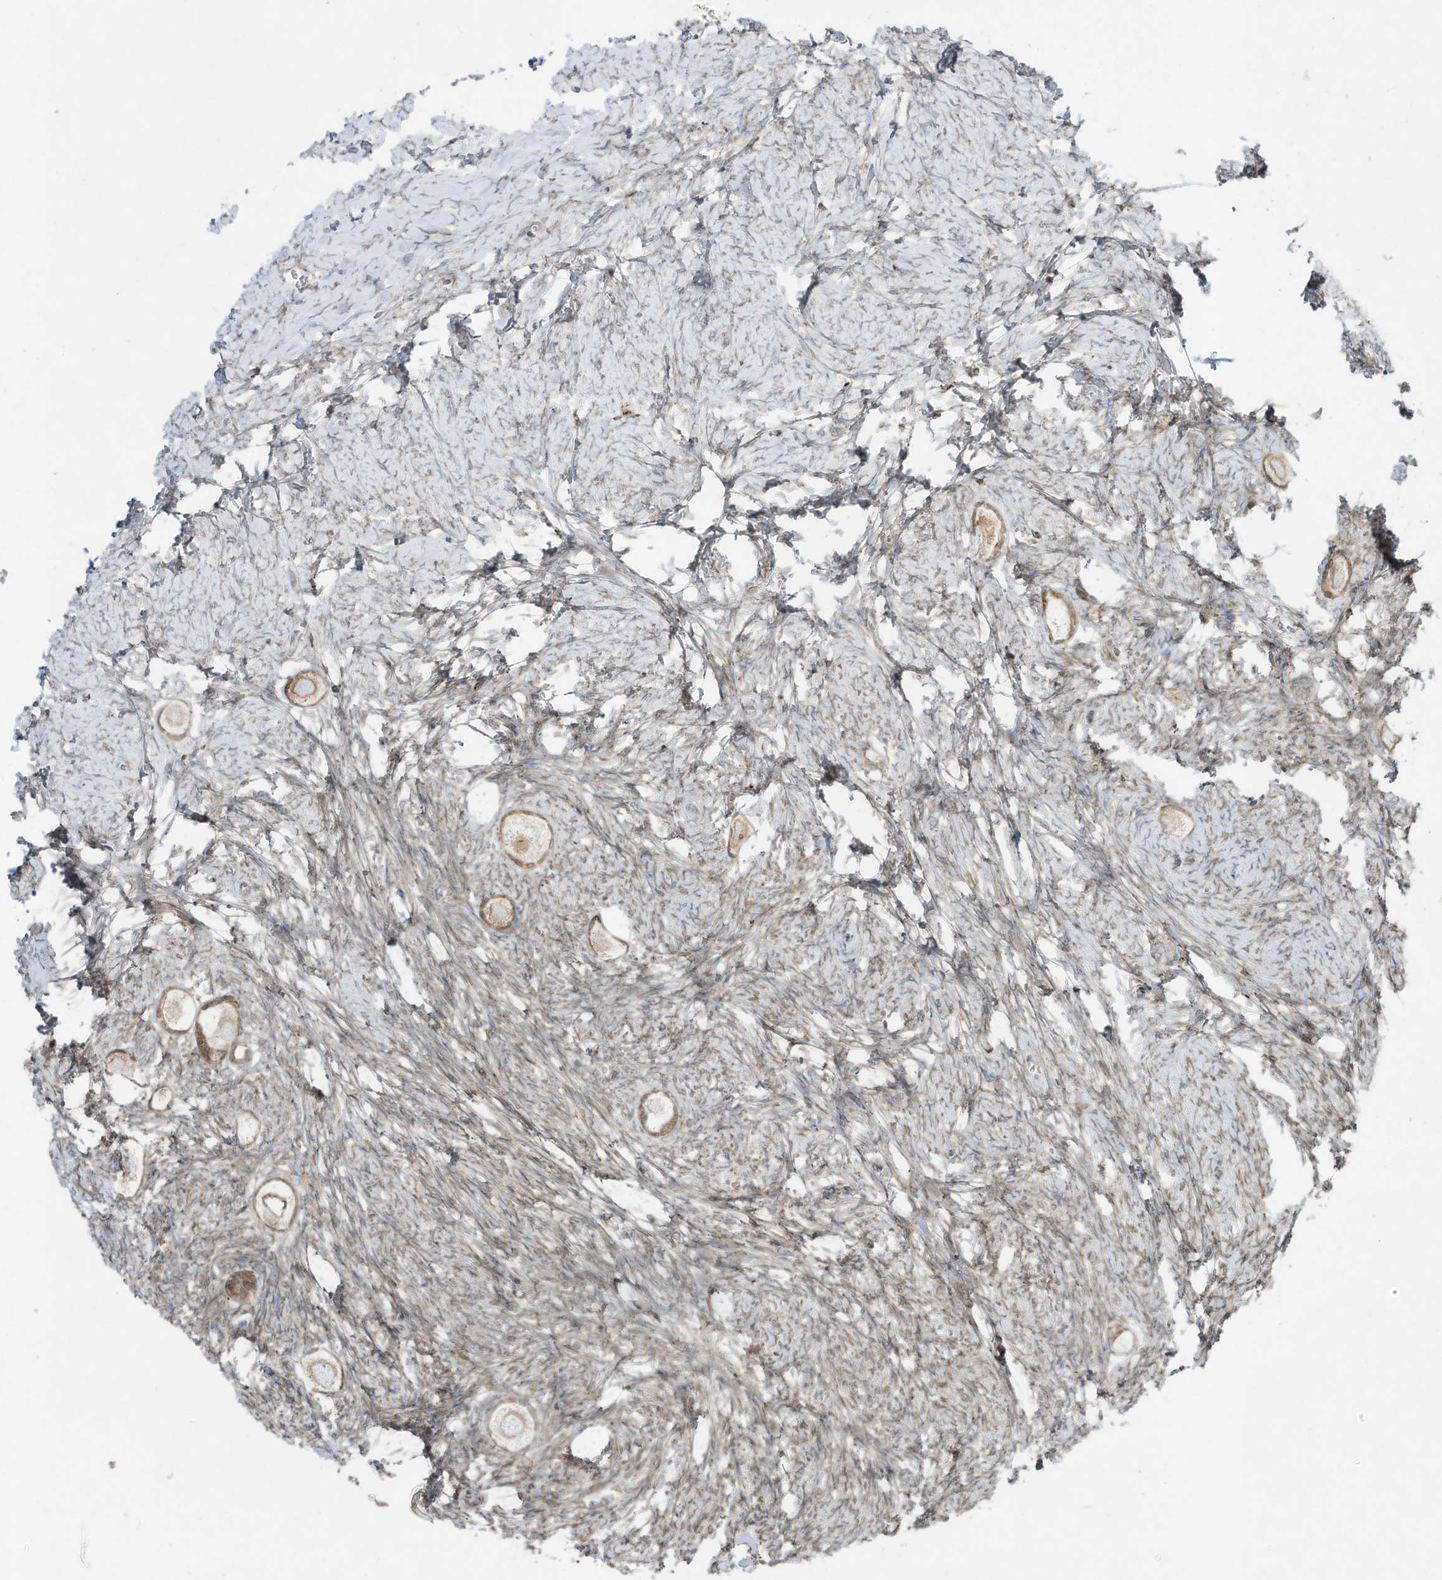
{"staining": {"intensity": "weak", "quantity": "25%-75%", "location": "cytoplasmic/membranous"}, "tissue": "ovary", "cell_type": "Follicle cells", "image_type": "normal", "snomed": [{"axis": "morphology", "description": "Normal tissue, NOS"}, {"axis": "topography", "description": "Ovary"}], "caption": "Follicle cells reveal weak cytoplasmic/membranous positivity in approximately 25%-75% of cells in unremarkable ovary.", "gene": "PTK6", "patient": {"sex": "female", "age": 27}}